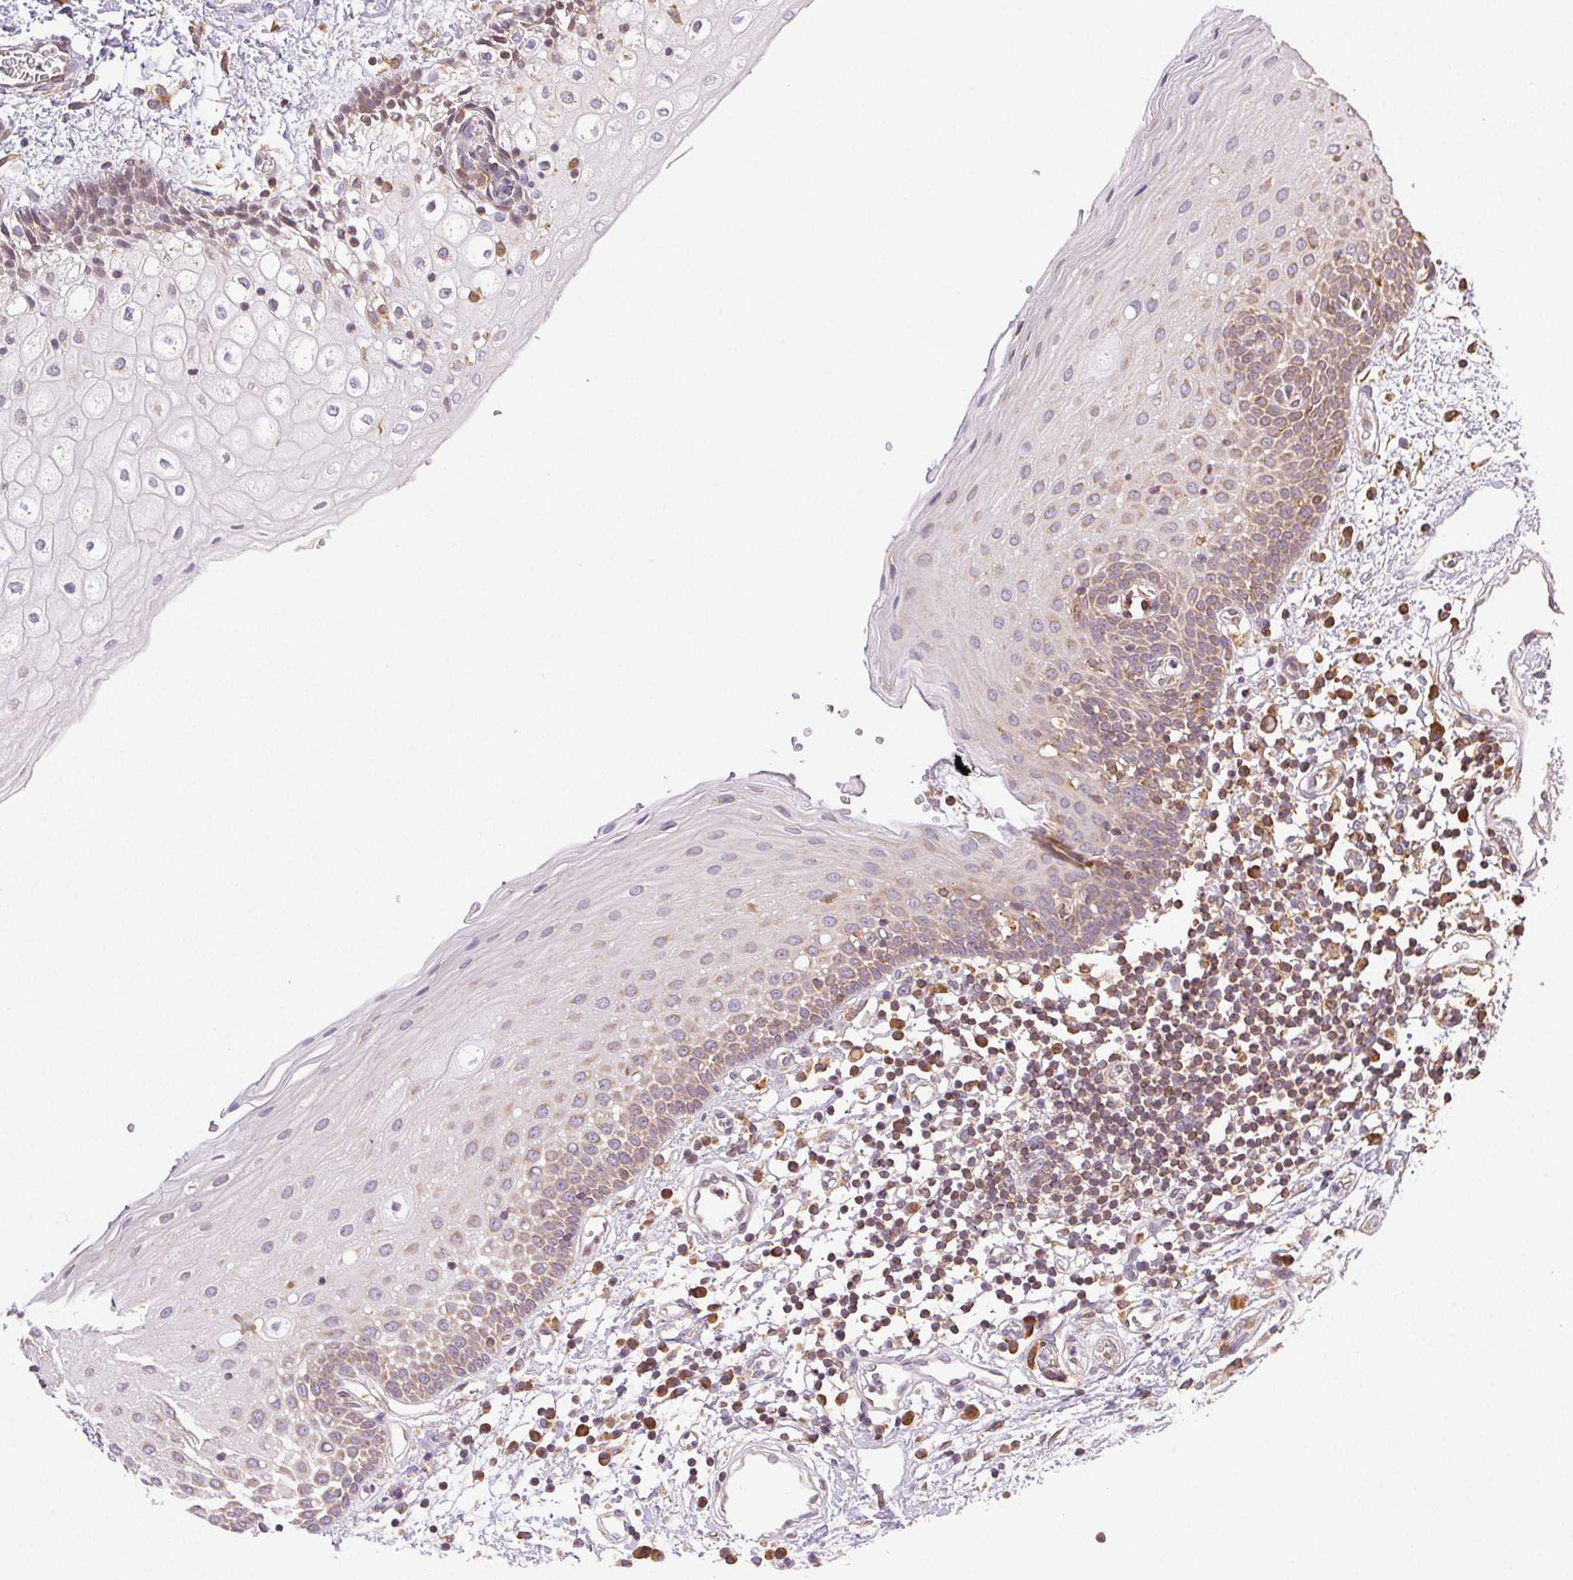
{"staining": {"intensity": "weak", "quantity": "25%-75%", "location": "cytoplasmic/membranous"}, "tissue": "oral mucosa", "cell_type": "Squamous epithelial cells", "image_type": "normal", "snomed": [{"axis": "morphology", "description": "Normal tissue, NOS"}, {"axis": "topography", "description": "Oral tissue"}], "caption": "IHC photomicrograph of unremarkable oral mucosa: oral mucosa stained using immunohistochemistry displays low levels of weak protein expression localized specifically in the cytoplasmic/membranous of squamous epithelial cells, appearing as a cytoplasmic/membranous brown color.", "gene": "ENTREP1", "patient": {"sex": "female", "age": 43}}